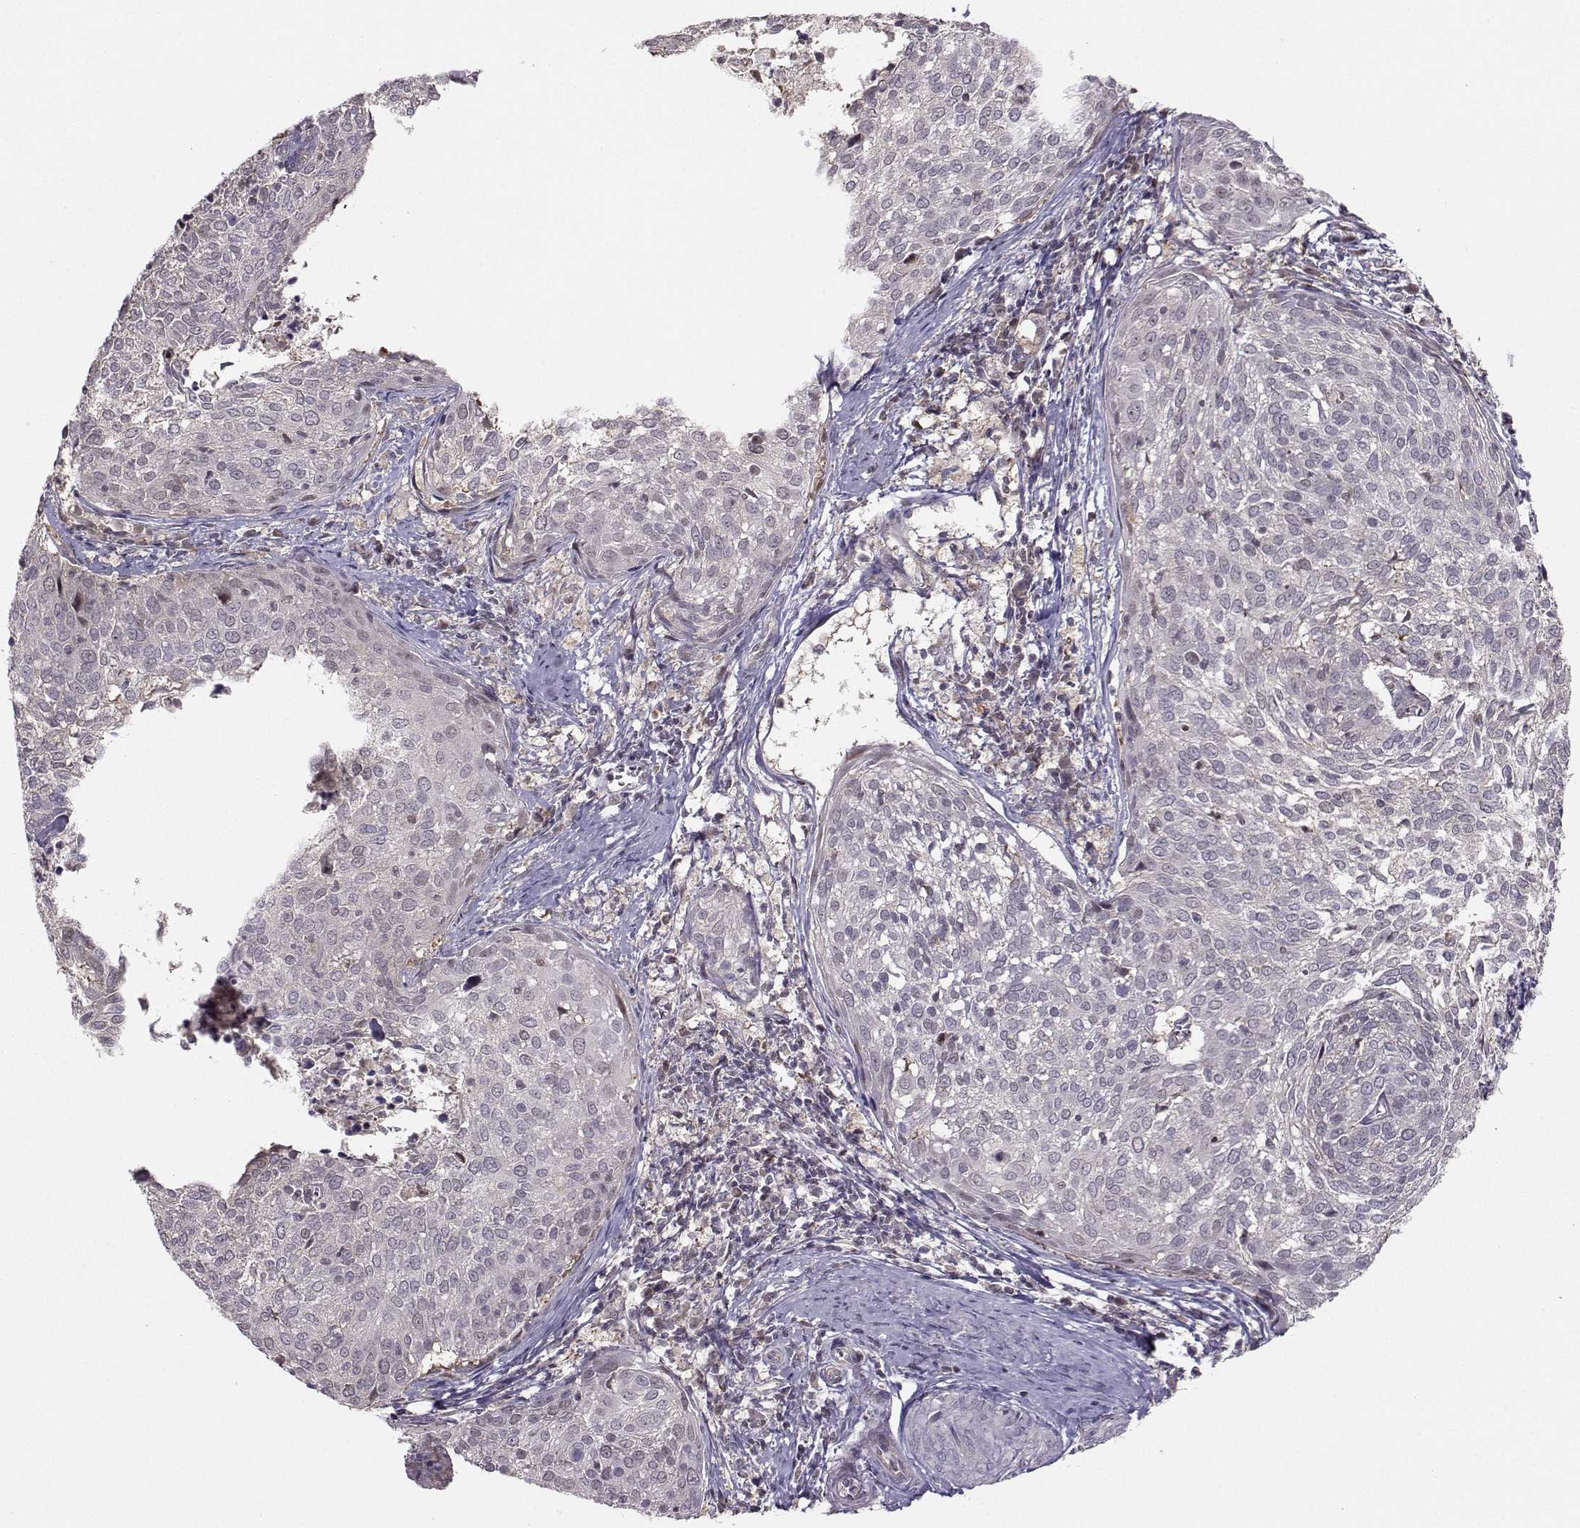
{"staining": {"intensity": "negative", "quantity": "none", "location": "none"}, "tissue": "cervical cancer", "cell_type": "Tumor cells", "image_type": "cancer", "snomed": [{"axis": "morphology", "description": "Squamous cell carcinoma, NOS"}, {"axis": "topography", "description": "Cervix"}], "caption": "Human squamous cell carcinoma (cervical) stained for a protein using immunohistochemistry exhibits no staining in tumor cells.", "gene": "PKP2", "patient": {"sex": "female", "age": 39}}